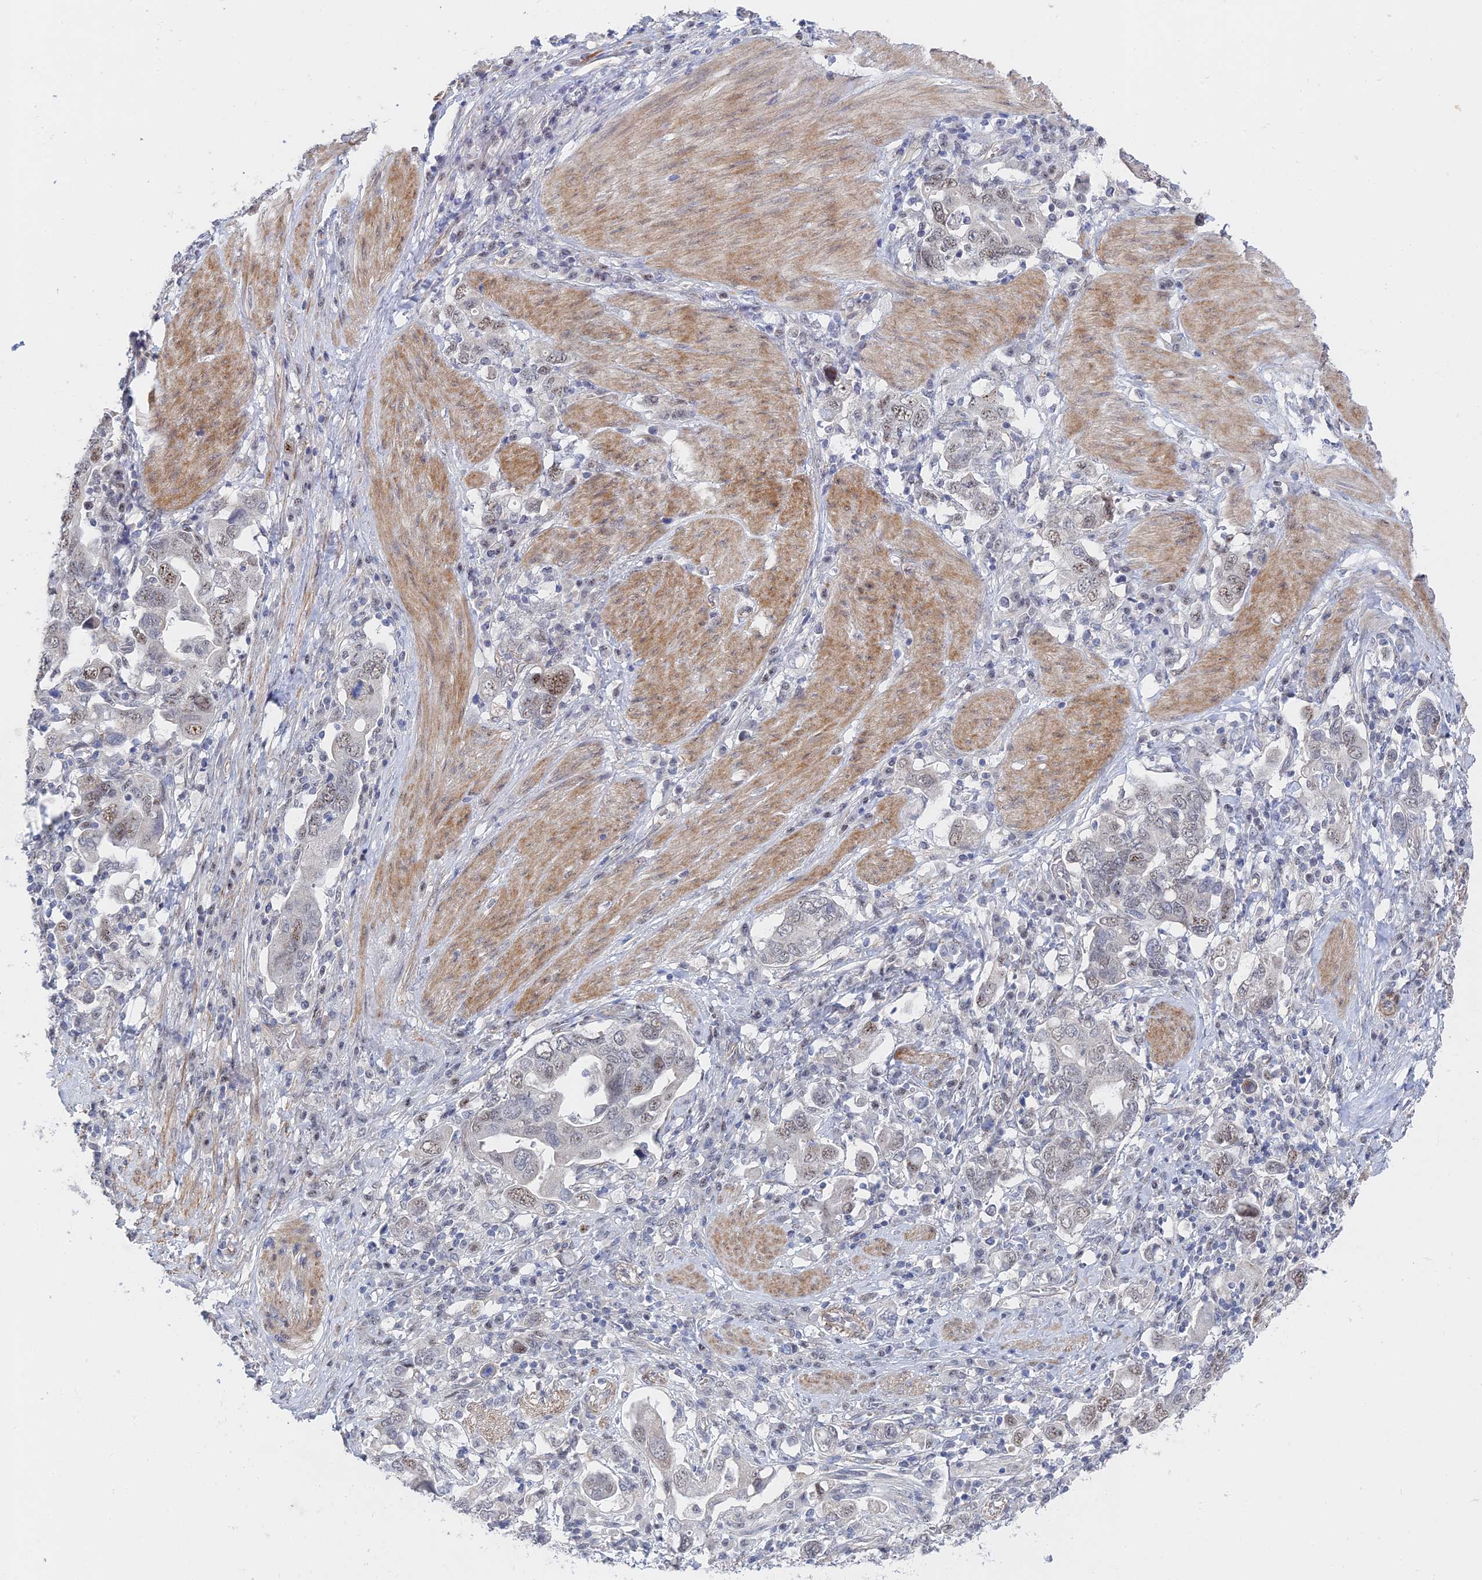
{"staining": {"intensity": "weak", "quantity": "25%-75%", "location": "nuclear"}, "tissue": "stomach cancer", "cell_type": "Tumor cells", "image_type": "cancer", "snomed": [{"axis": "morphology", "description": "Adenocarcinoma, NOS"}, {"axis": "topography", "description": "Stomach, upper"}, {"axis": "topography", "description": "Stomach"}], "caption": "This is a micrograph of immunohistochemistry staining of stomach adenocarcinoma, which shows weak expression in the nuclear of tumor cells.", "gene": "CFAP92", "patient": {"sex": "male", "age": 62}}